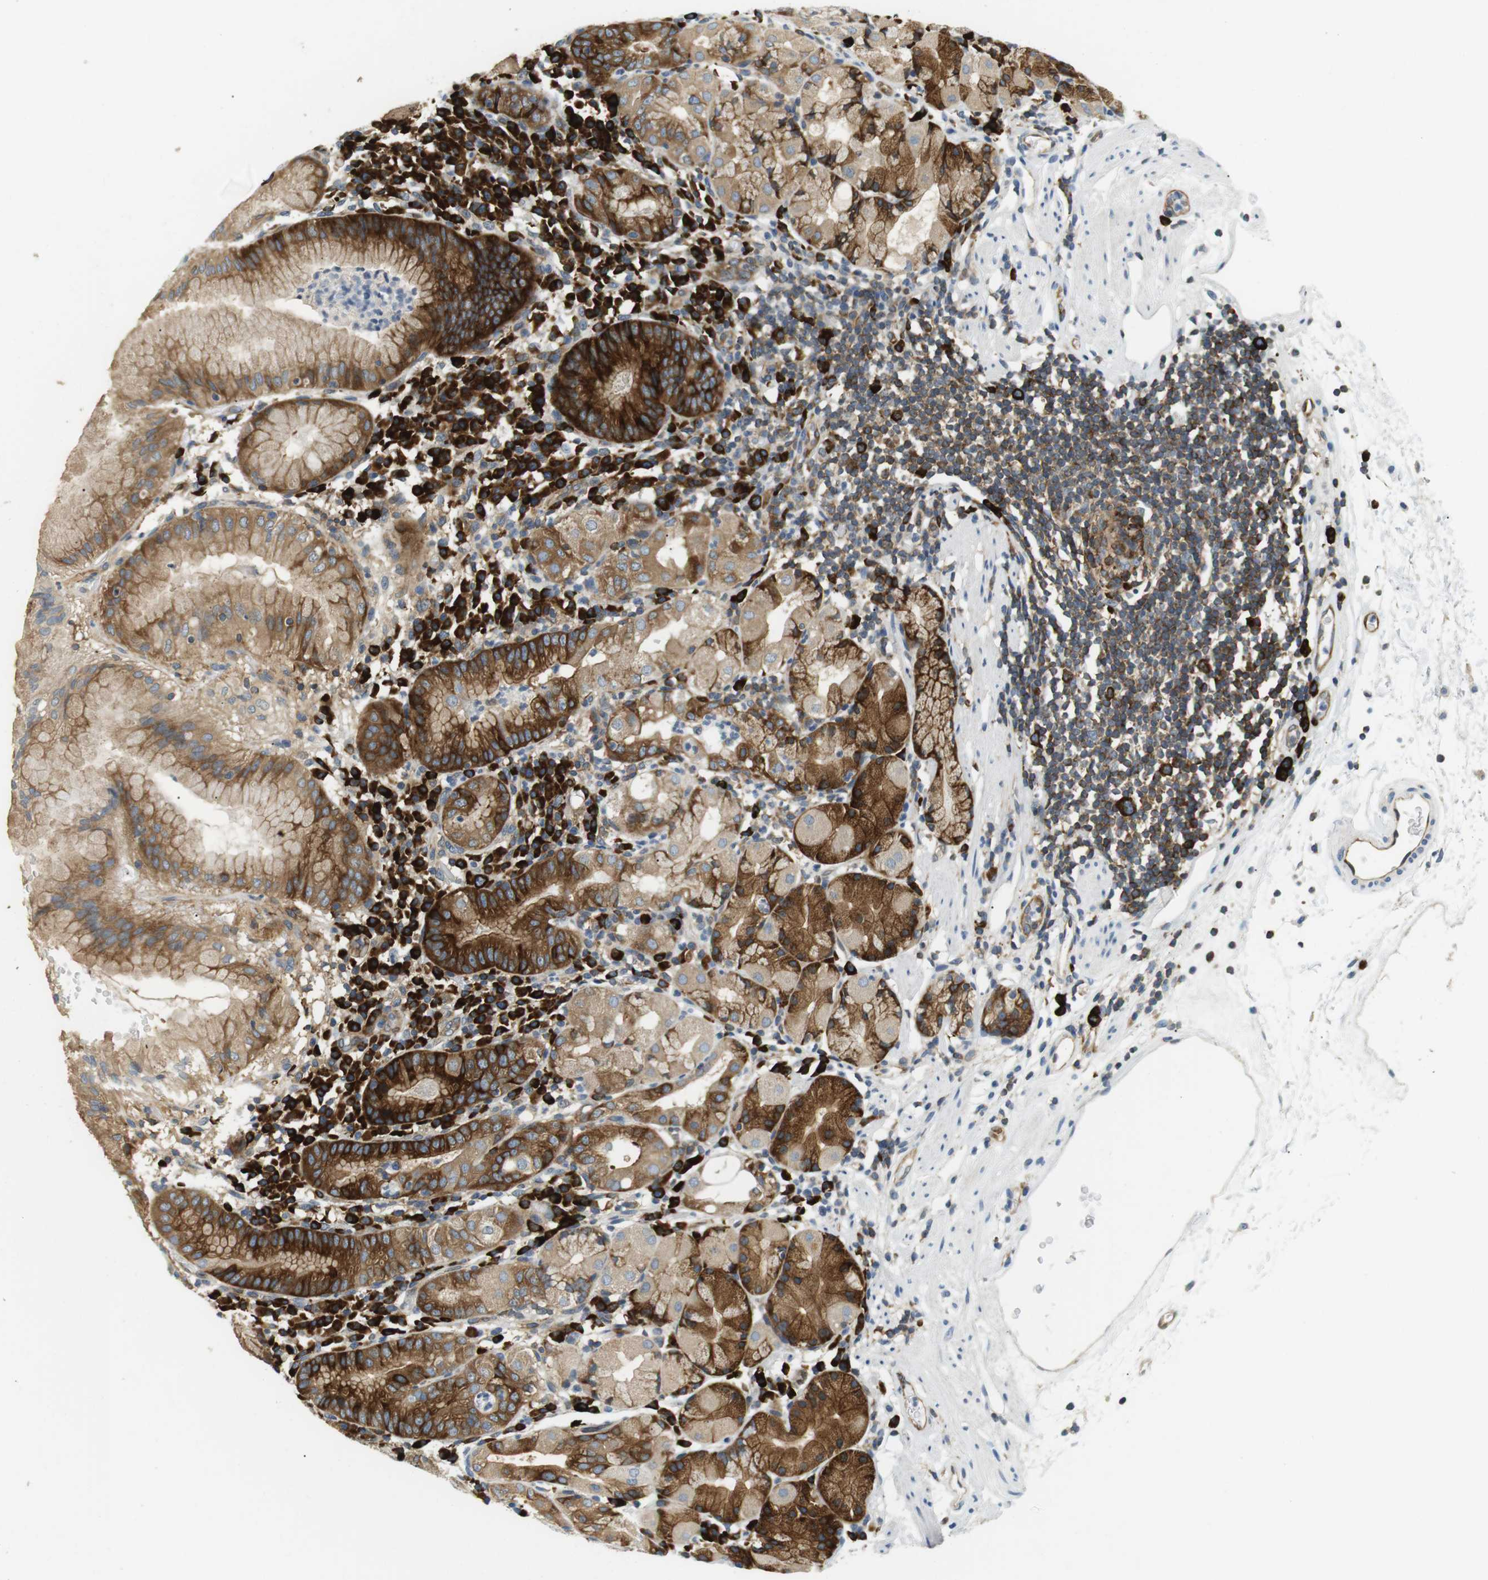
{"staining": {"intensity": "strong", "quantity": ">75%", "location": "cytoplasmic/membranous"}, "tissue": "stomach", "cell_type": "Glandular cells", "image_type": "normal", "snomed": [{"axis": "morphology", "description": "Normal tissue, NOS"}, {"axis": "topography", "description": "Stomach"}, {"axis": "topography", "description": "Stomach, lower"}], "caption": "Protein staining of benign stomach shows strong cytoplasmic/membranous expression in about >75% of glandular cells. (IHC, brightfield microscopy, high magnification).", "gene": "TMEM200A", "patient": {"sex": "female", "age": 75}}